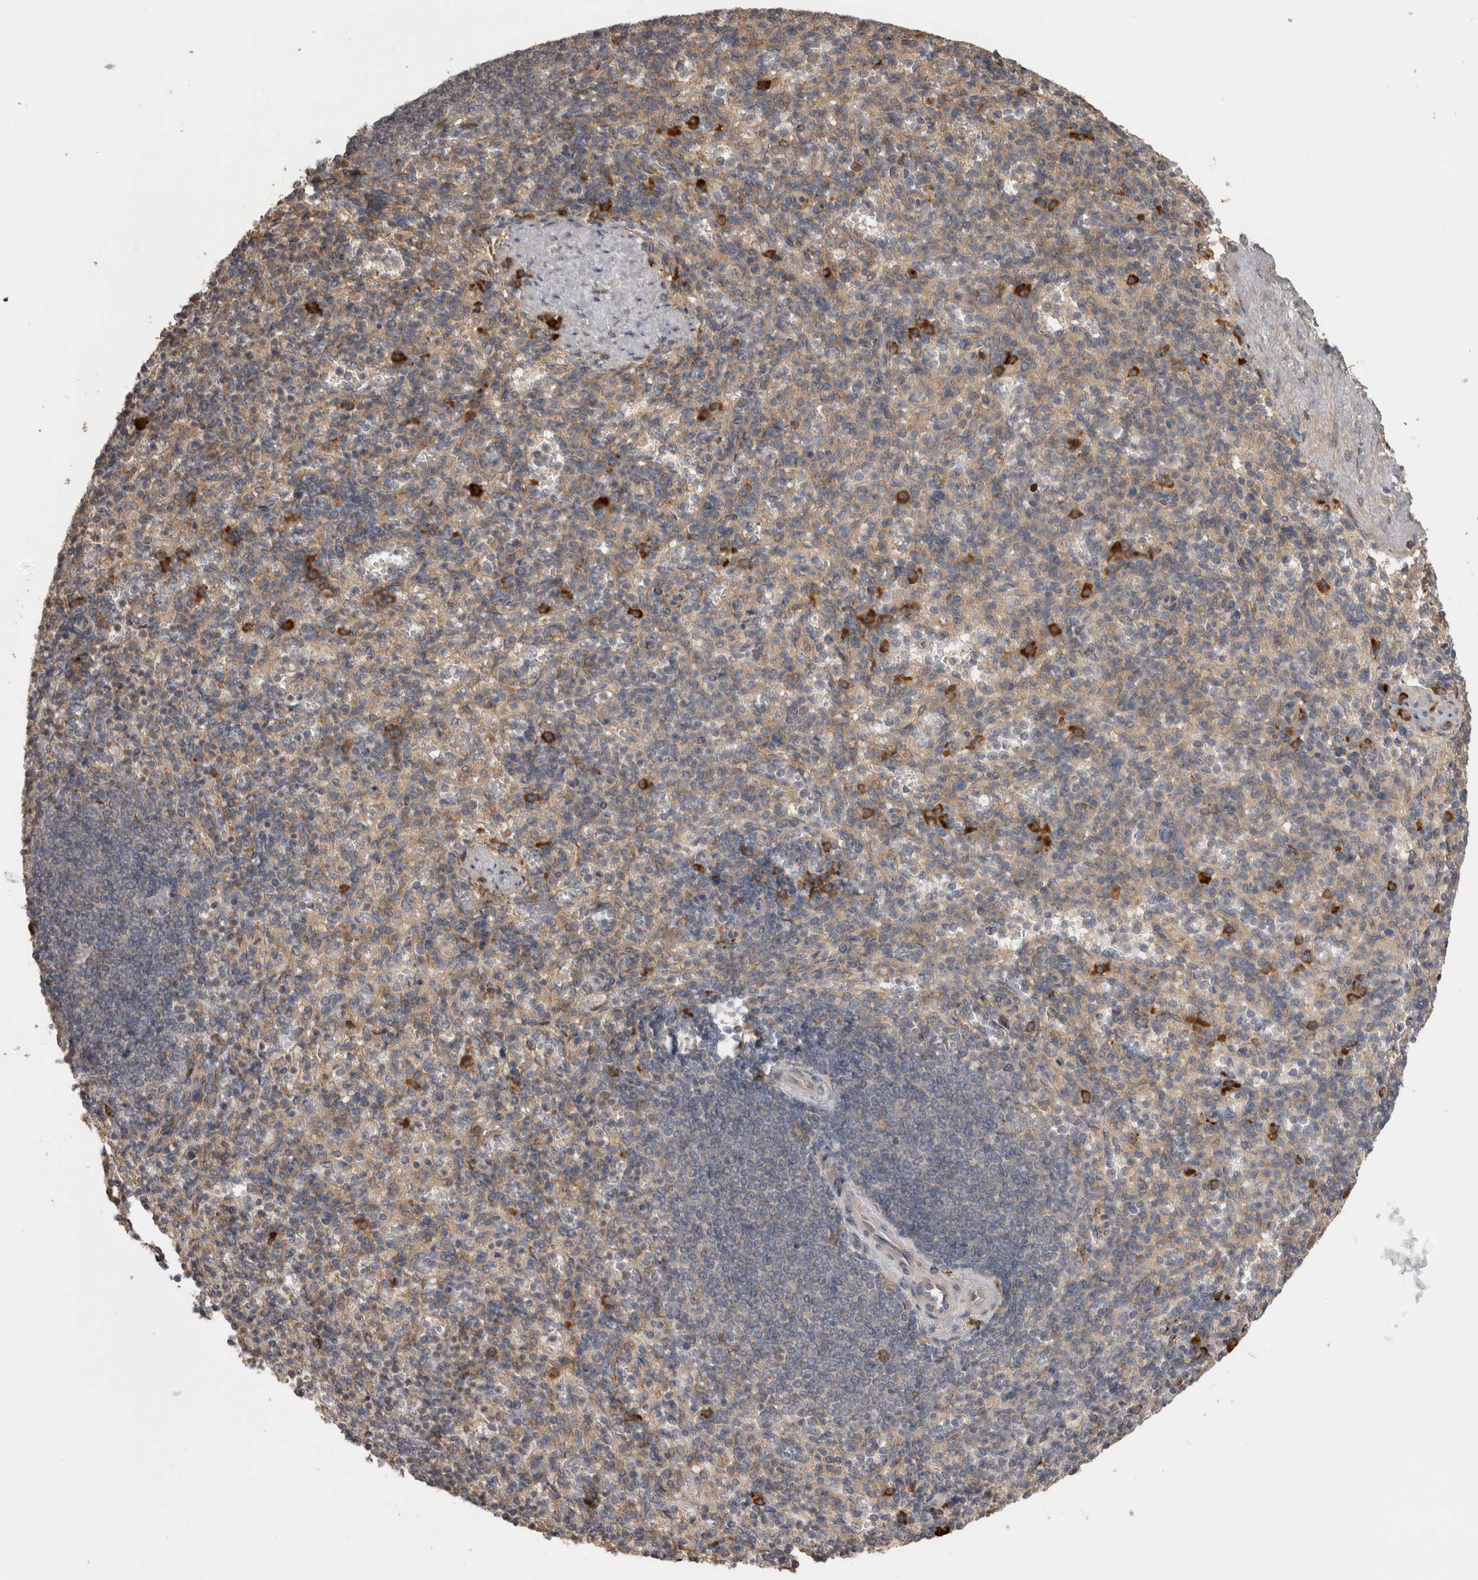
{"staining": {"intensity": "strong", "quantity": "<25%", "location": "cytoplasmic/membranous"}, "tissue": "spleen", "cell_type": "Cells in red pulp", "image_type": "normal", "snomed": [{"axis": "morphology", "description": "Normal tissue, NOS"}, {"axis": "topography", "description": "Spleen"}], "caption": "Spleen stained with a protein marker reveals strong staining in cells in red pulp.", "gene": "TBCE", "patient": {"sex": "female", "age": 74}}